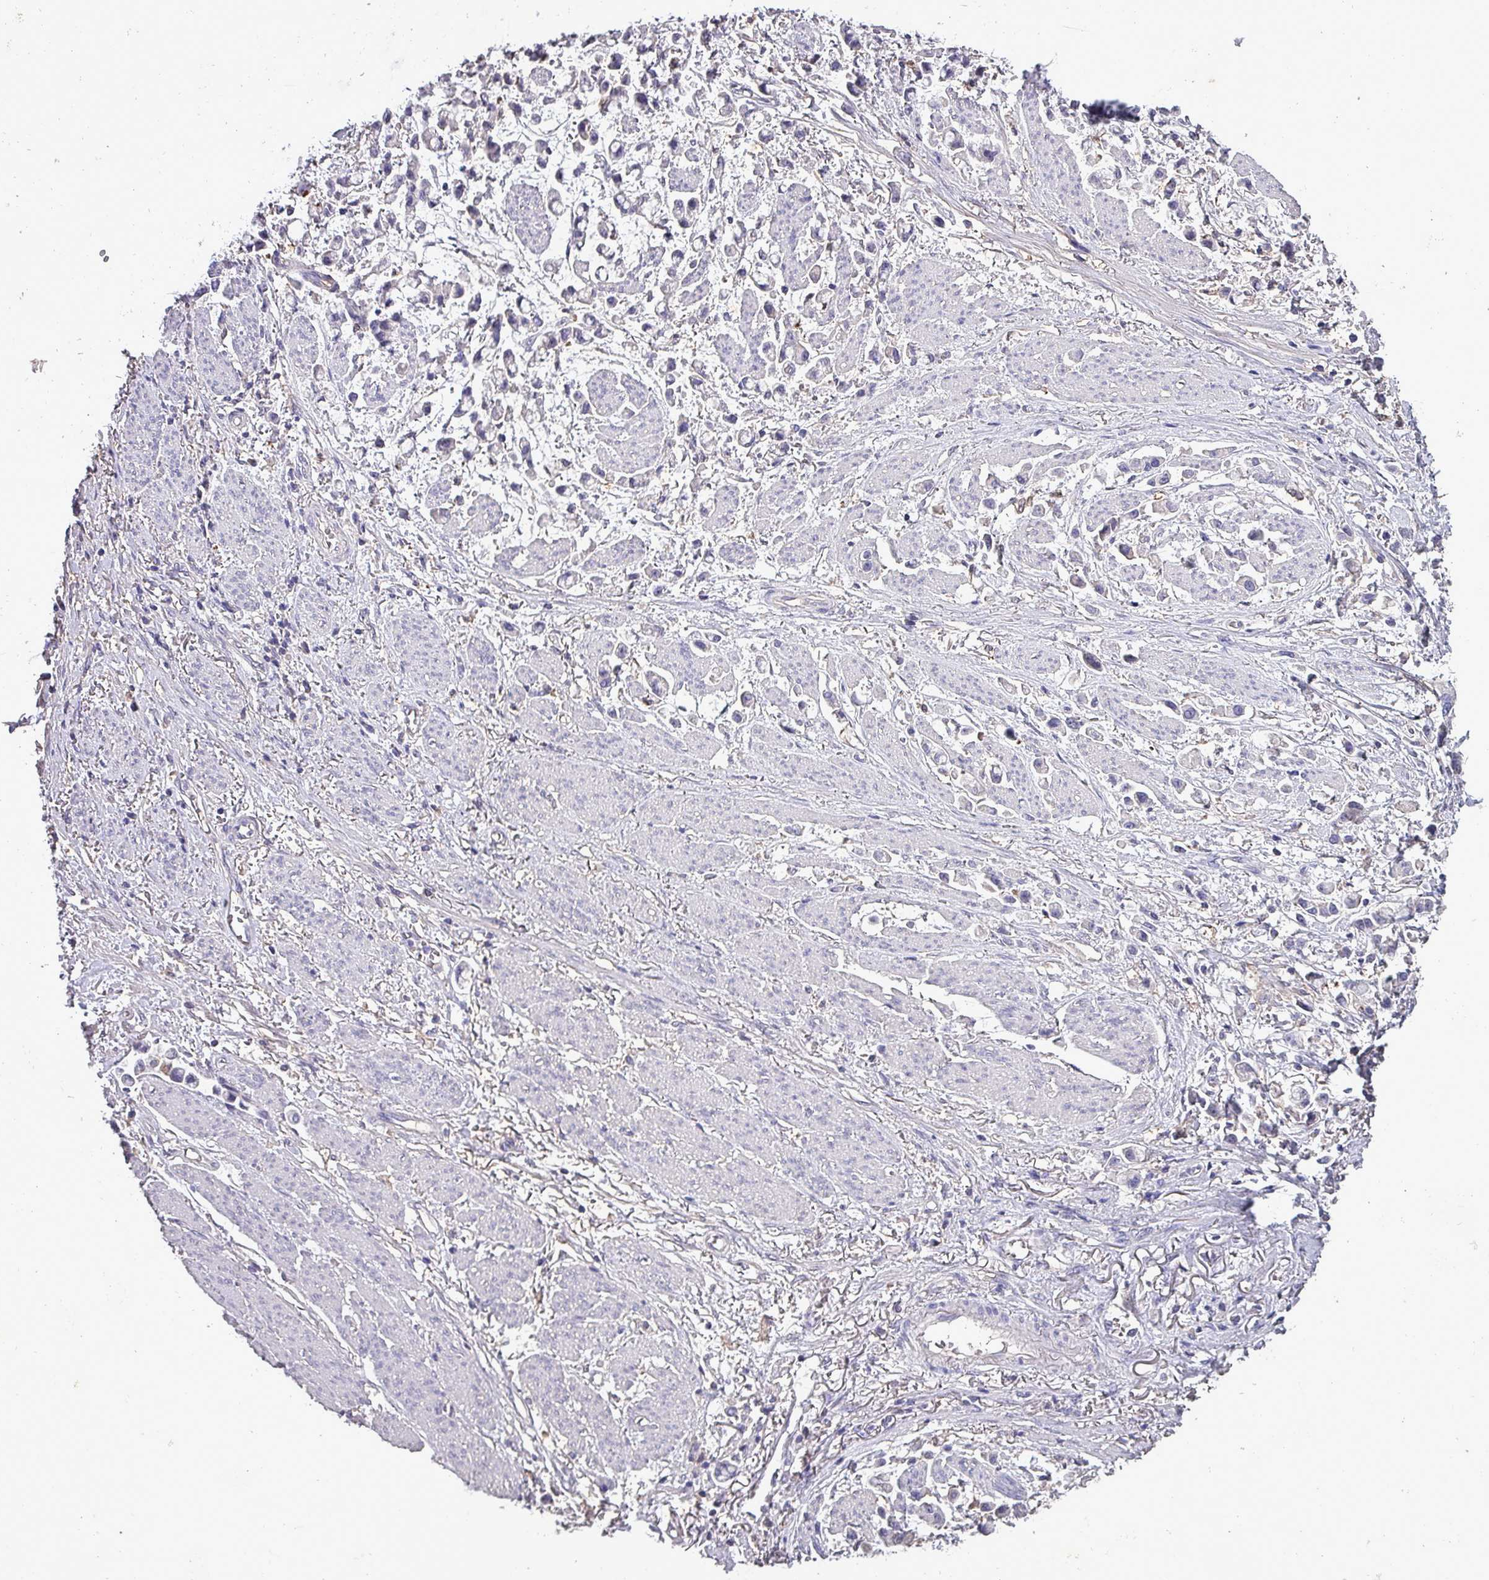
{"staining": {"intensity": "negative", "quantity": "none", "location": "none"}, "tissue": "stomach cancer", "cell_type": "Tumor cells", "image_type": "cancer", "snomed": [{"axis": "morphology", "description": "Adenocarcinoma, NOS"}, {"axis": "topography", "description": "Stomach"}], "caption": "A photomicrograph of human stomach cancer is negative for staining in tumor cells.", "gene": "HTRA4", "patient": {"sex": "female", "age": 81}}